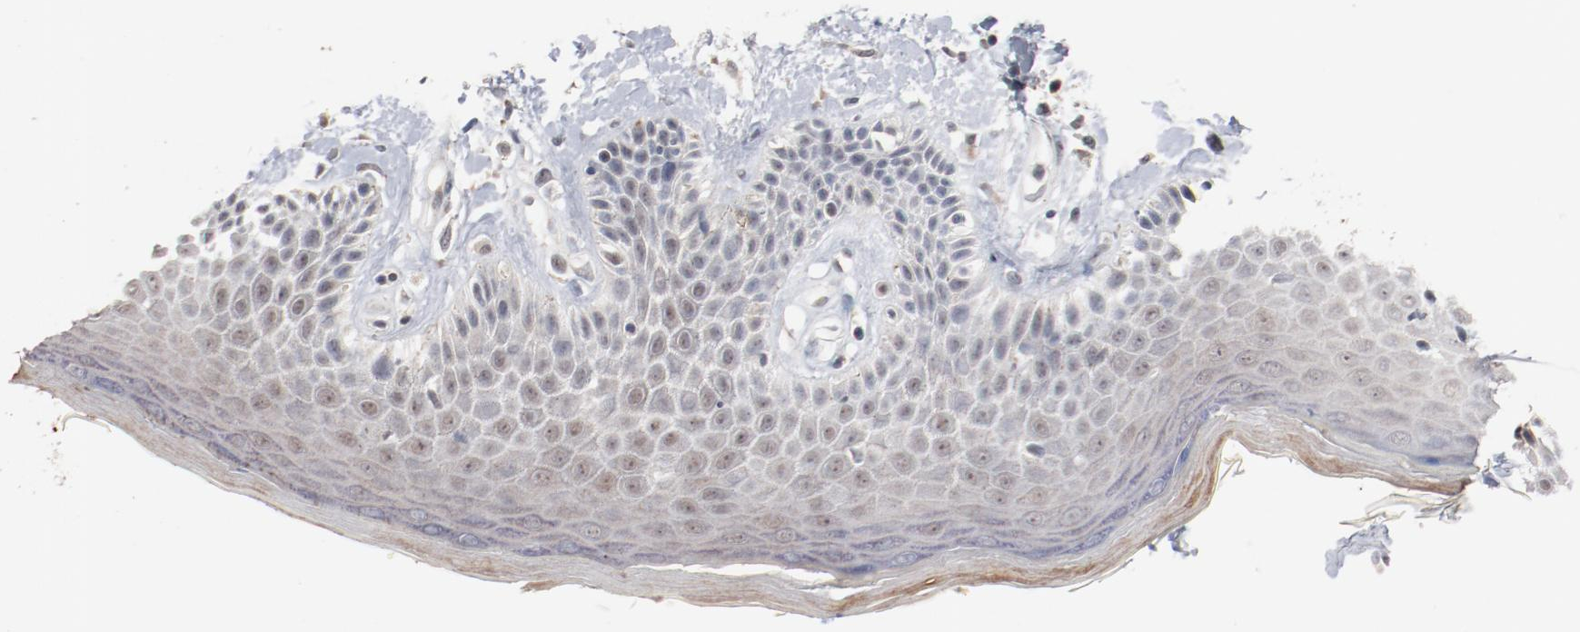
{"staining": {"intensity": "weak", "quantity": "25%-75%", "location": "nuclear"}, "tissue": "skin", "cell_type": "Epidermal cells", "image_type": "normal", "snomed": [{"axis": "morphology", "description": "Normal tissue, NOS"}, {"axis": "topography", "description": "Anal"}], "caption": "Brown immunohistochemical staining in benign human skin demonstrates weak nuclear positivity in approximately 25%-75% of epidermal cells. (DAB IHC with brightfield microscopy, high magnification).", "gene": "ERICH1", "patient": {"sex": "female", "age": 78}}